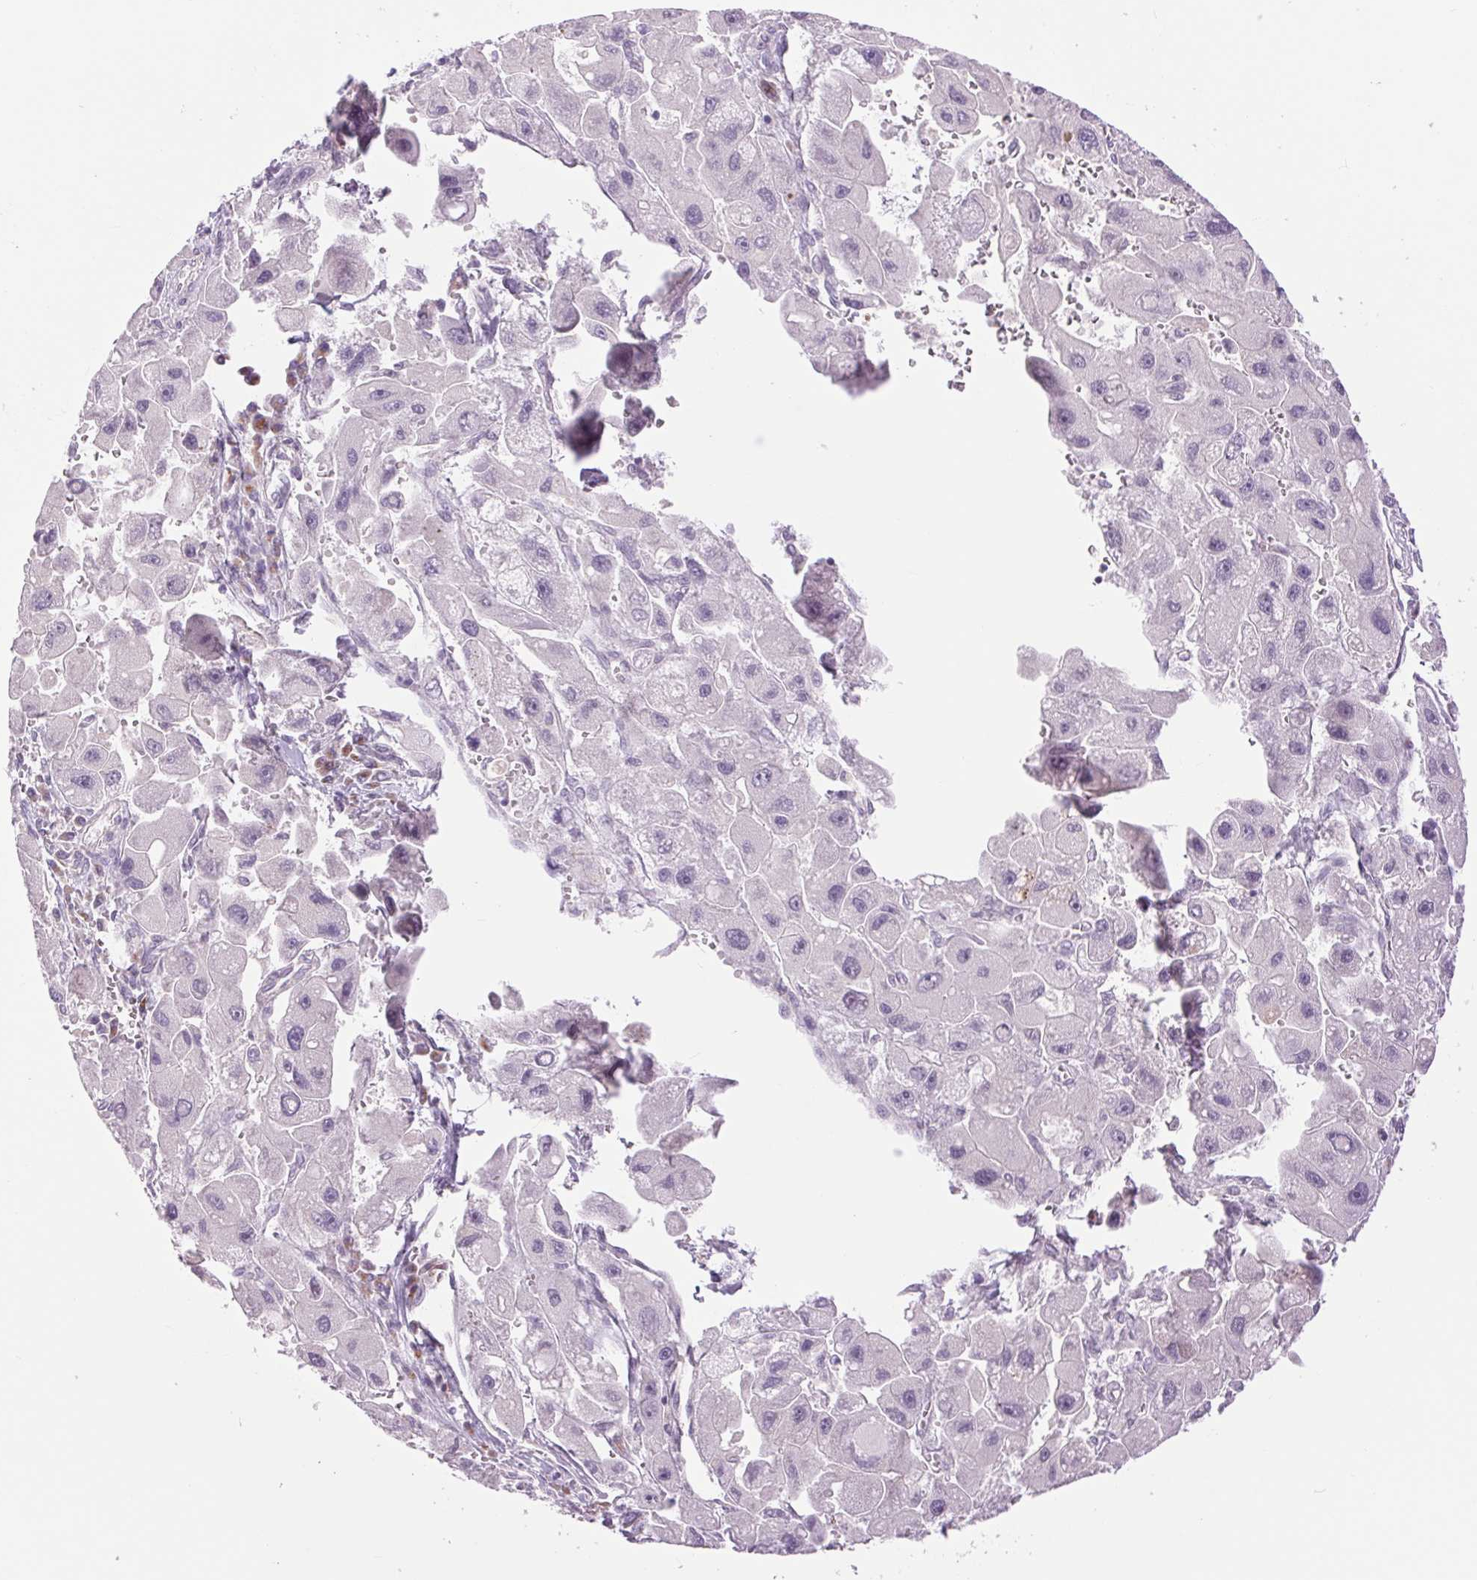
{"staining": {"intensity": "negative", "quantity": "none", "location": "none"}, "tissue": "liver cancer", "cell_type": "Tumor cells", "image_type": "cancer", "snomed": [{"axis": "morphology", "description": "Carcinoma, Hepatocellular, NOS"}, {"axis": "topography", "description": "Liver"}], "caption": "This is an immunohistochemistry (IHC) photomicrograph of liver hepatocellular carcinoma. There is no expression in tumor cells.", "gene": "CTNNA3", "patient": {"sex": "male", "age": 24}}